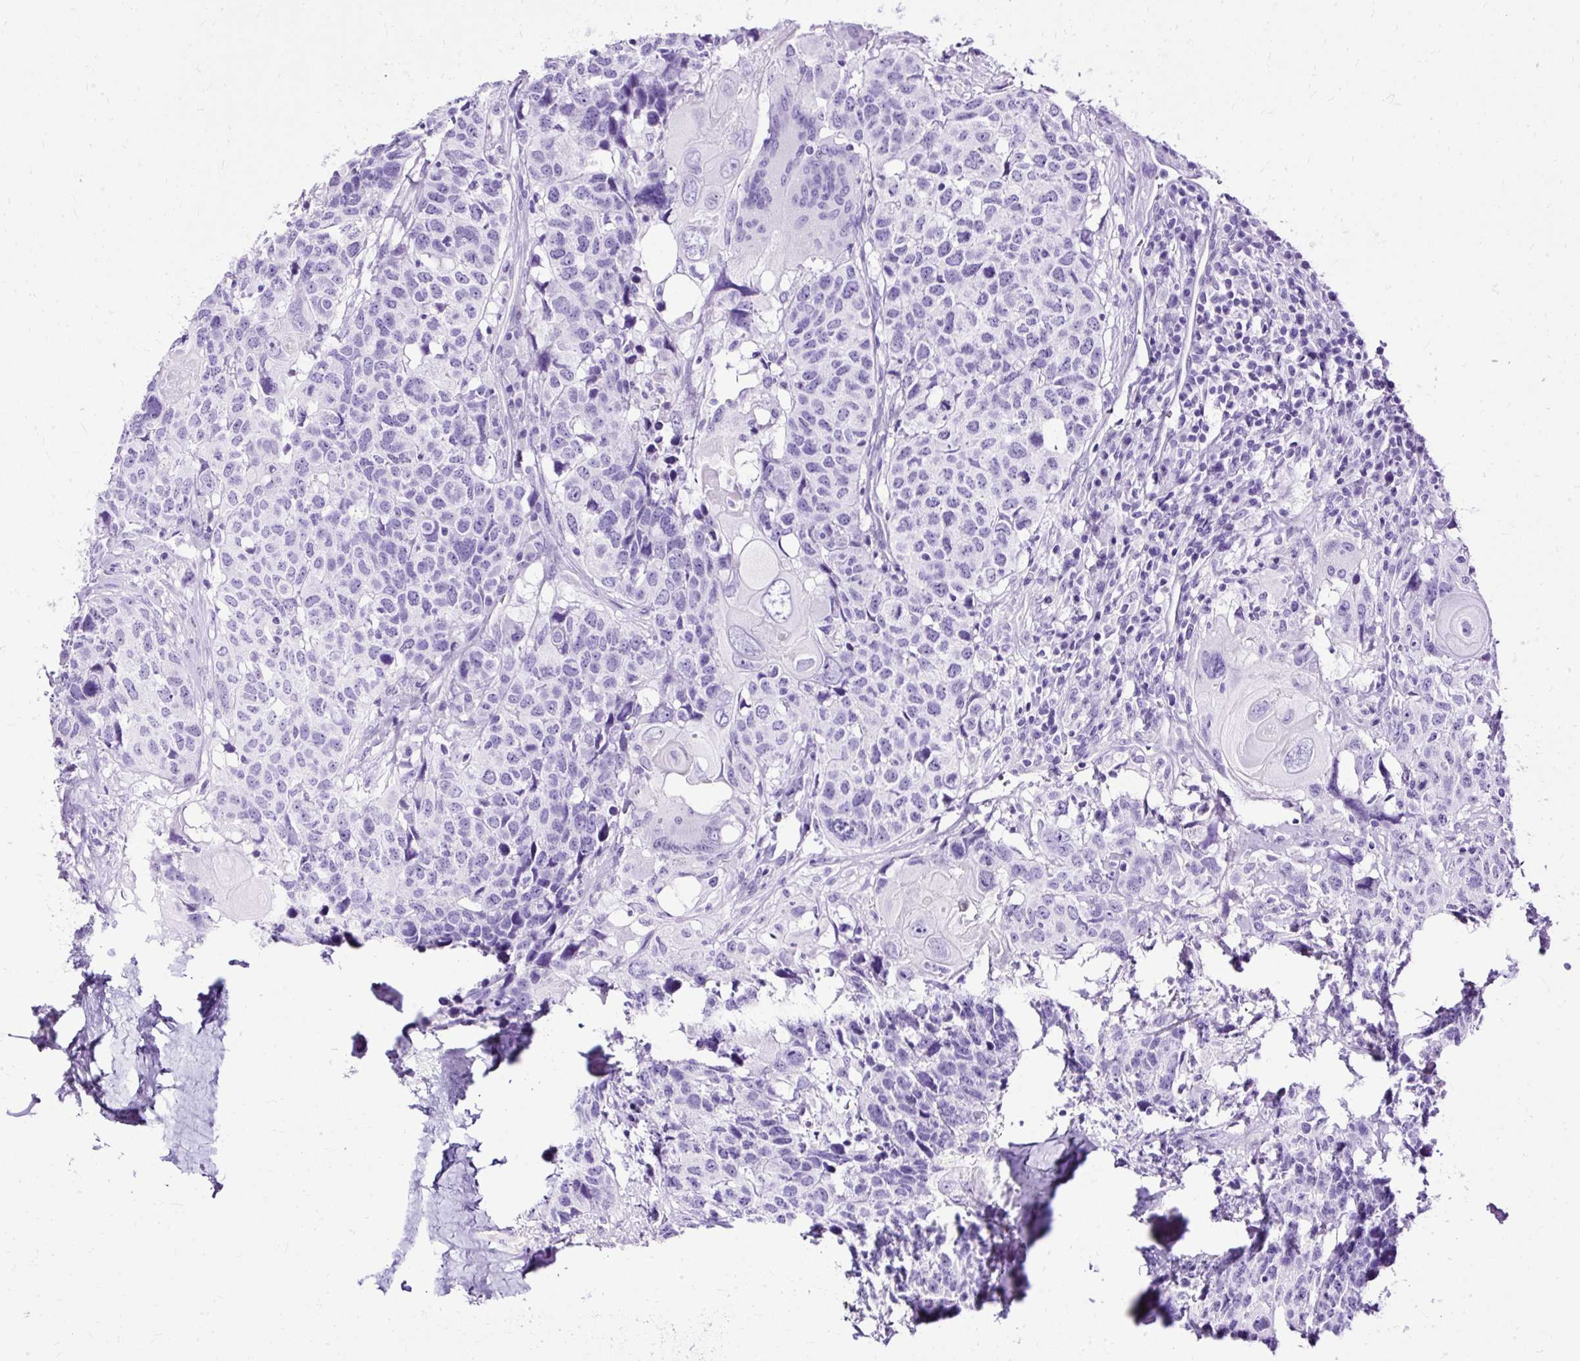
{"staining": {"intensity": "negative", "quantity": "none", "location": "none"}, "tissue": "head and neck cancer", "cell_type": "Tumor cells", "image_type": "cancer", "snomed": [{"axis": "morphology", "description": "Normal tissue, NOS"}, {"axis": "morphology", "description": "Squamous cell carcinoma, NOS"}, {"axis": "topography", "description": "Skeletal muscle"}, {"axis": "topography", "description": "Vascular tissue"}, {"axis": "topography", "description": "Peripheral nerve tissue"}, {"axis": "topography", "description": "Head-Neck"}], "caption": "IHC histopathology image of squamous cell carcinoma (head and neck) stained for a protein (brown), which demonstrates no expression in tumor cells. (DAB (3,3'-diaminobenzidine) immunohistochemistry visualized using brightfield microscopy, high magnification).", "gene": "SLC8A2", "patient": {"sex": "male", "age": 66}}